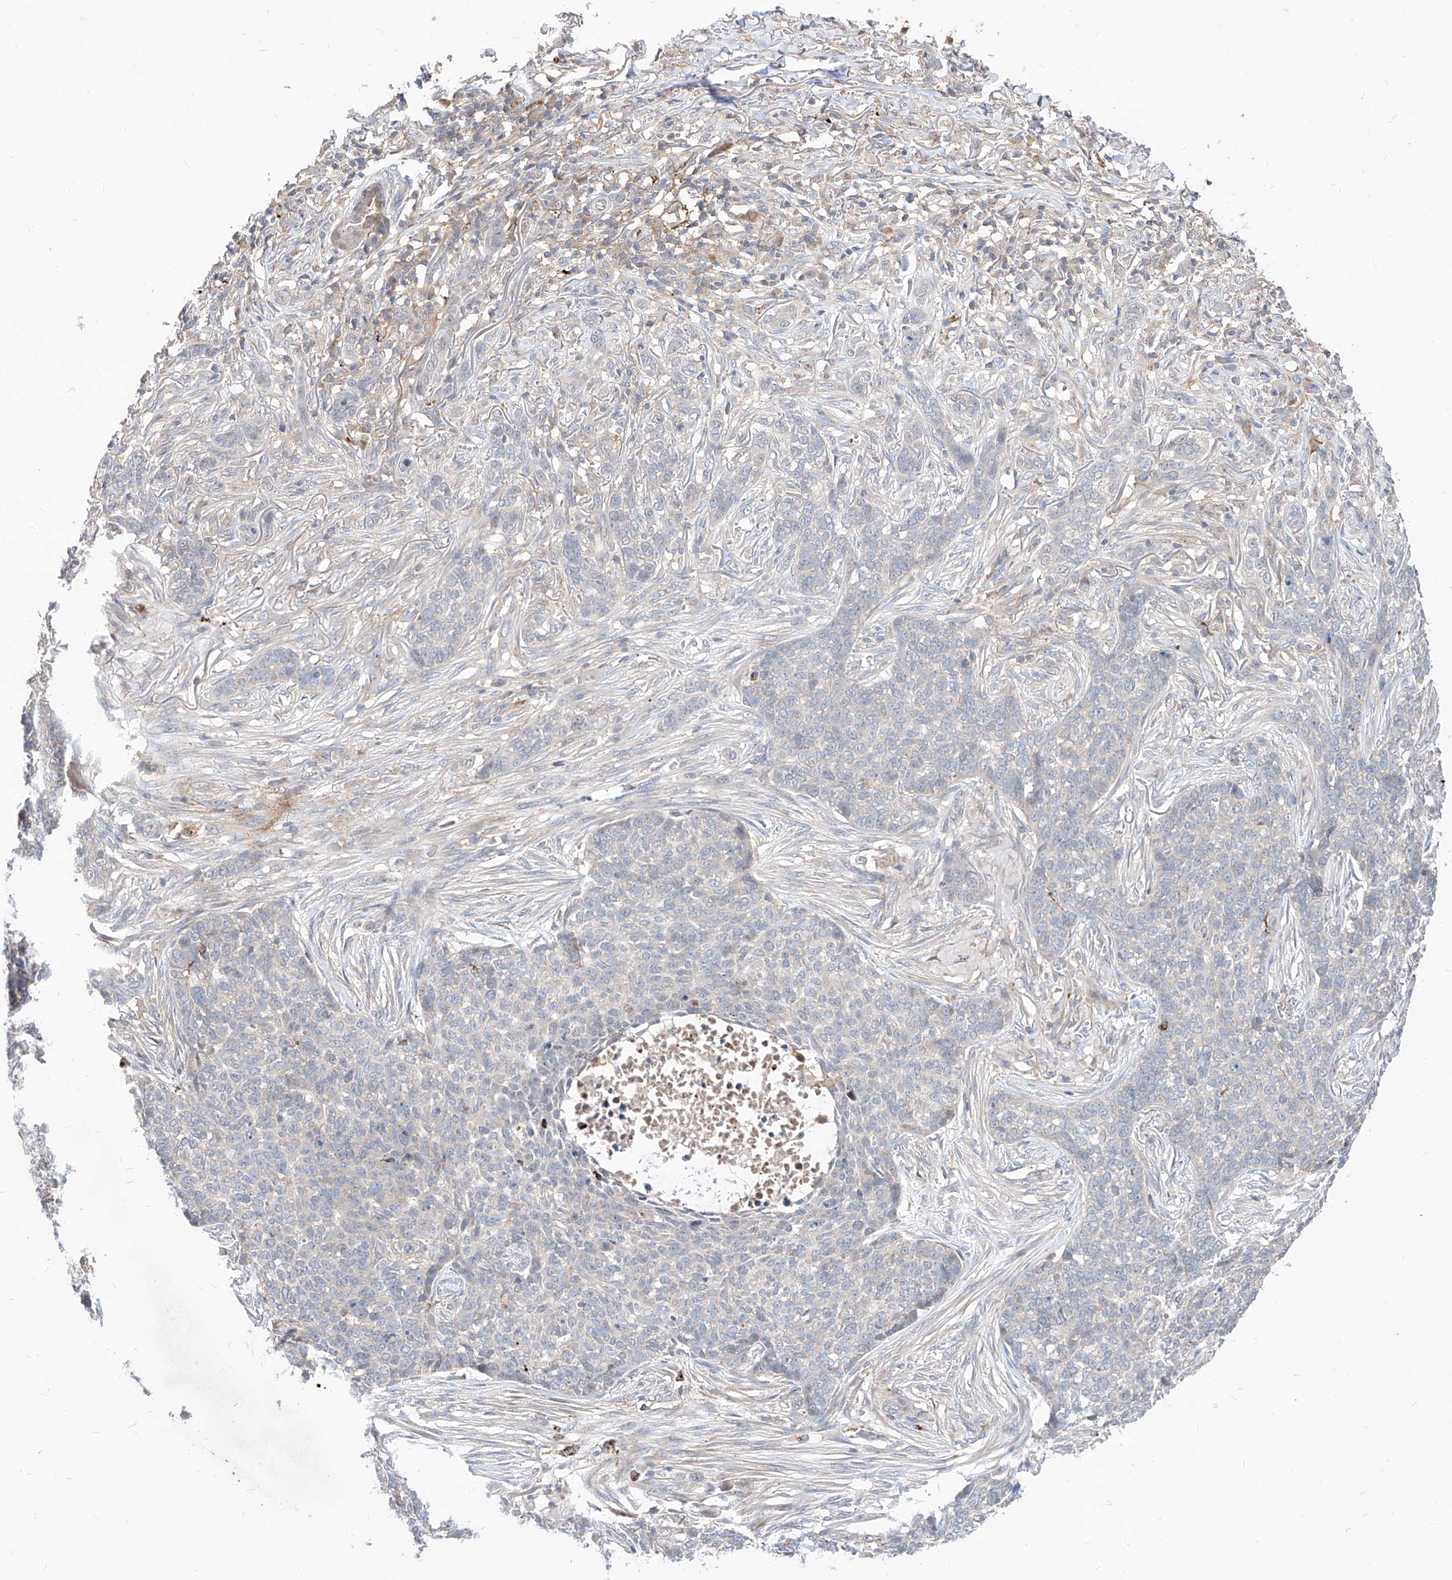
{"staining": {"intensity": "negative", "quantity": "none", "location": "none"}, "tissue": "skin cancer", "cell_type": "Tumor cells", "image_type": "cancer", "snomed": [{"axis": "morphology", "description": "Basal cell carcinoma"}, {"axis": "topography", "description": "Skin"}], "caption": "Tumor cells show no significant protein staining in skin cancer (basal cell carcinoma). The staining is performed using DAB (3,3'-diaminobenzidine) brown chromogen with nuclei counter-stained in using hematoxylin.", "gene": "TSNAX", "patient": {"sex": "male", "age": 85}}